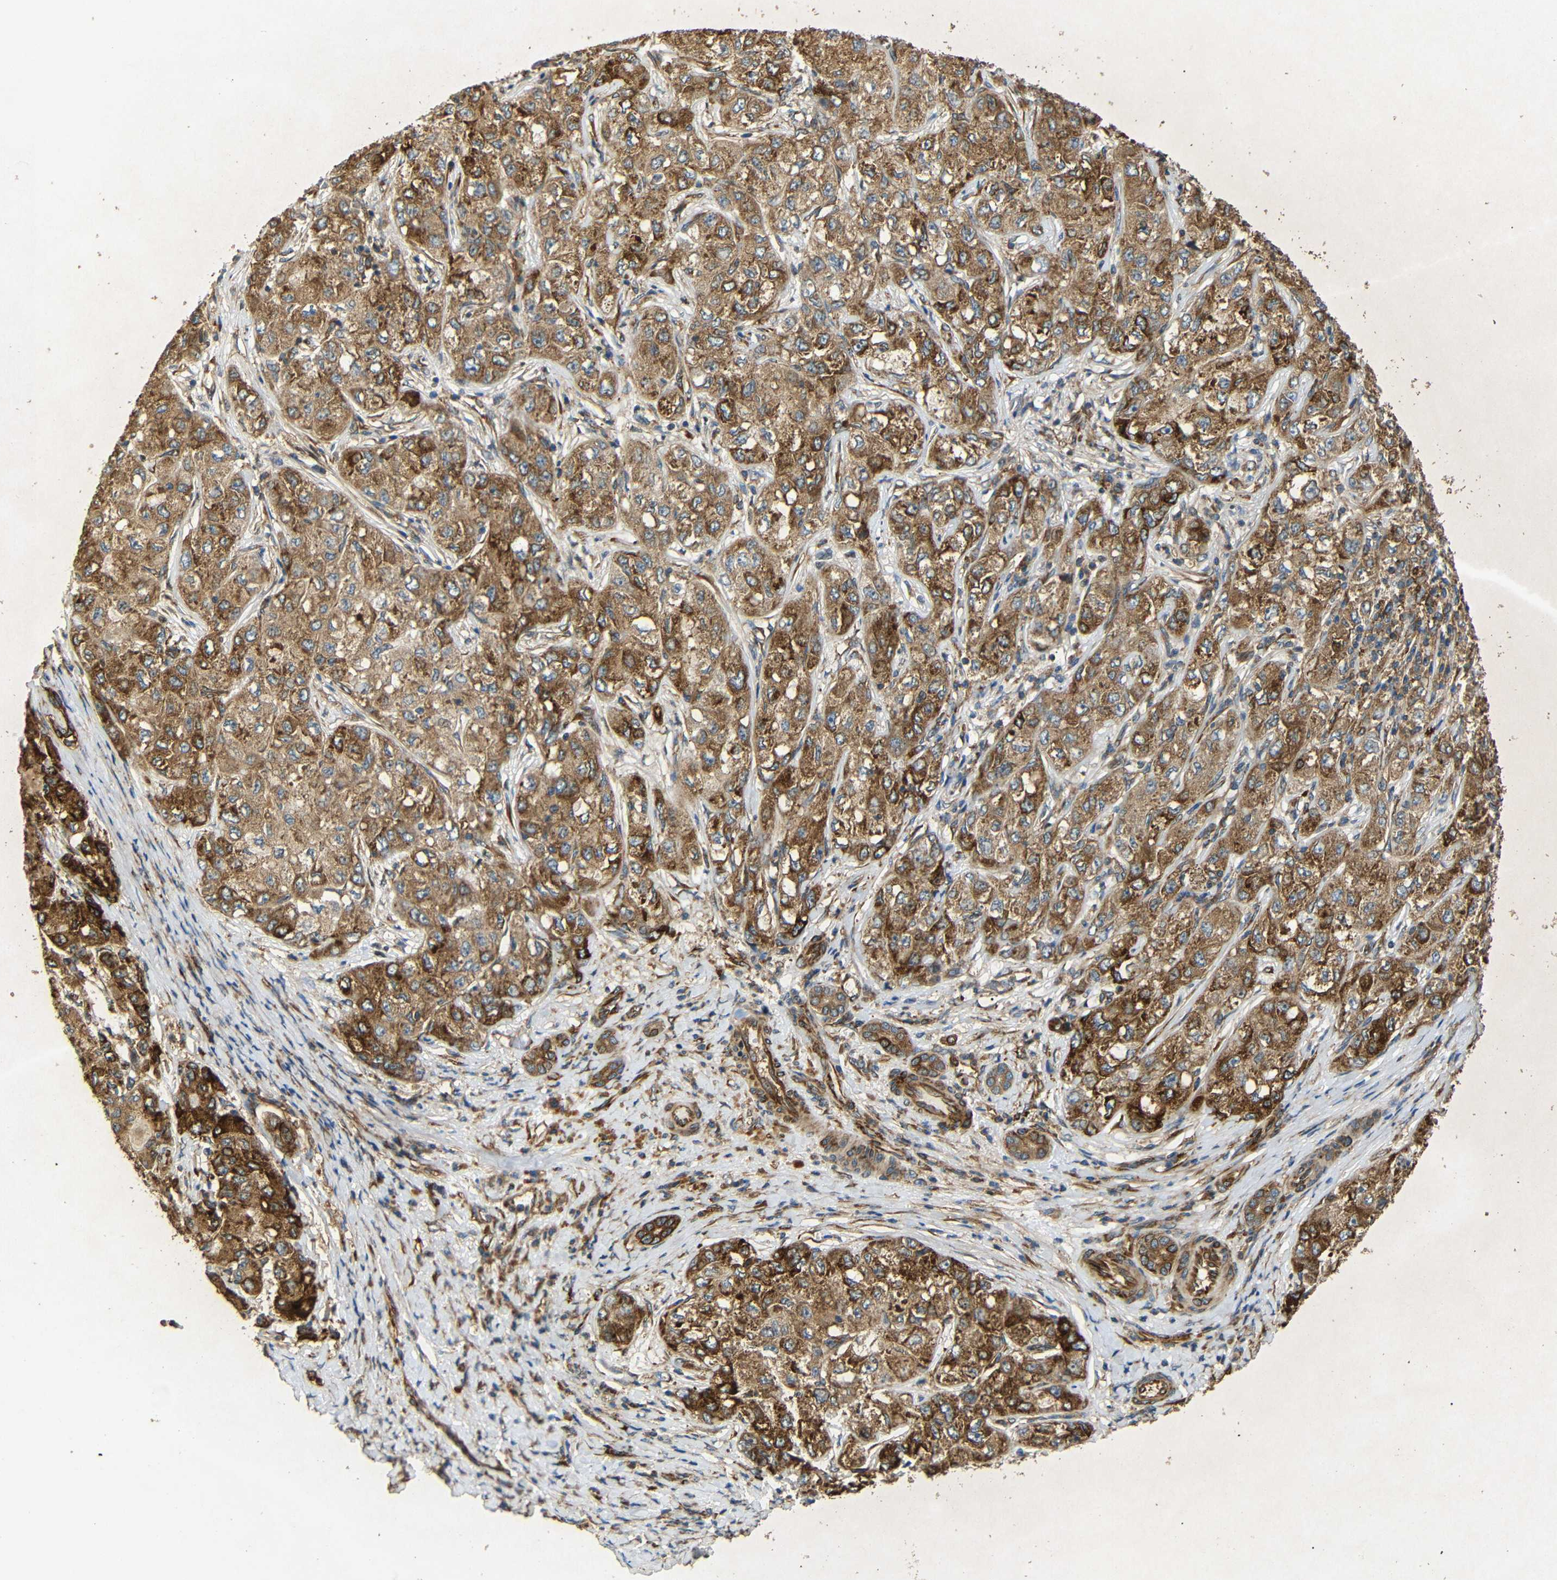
{"staining": {"intensity": "strong", "quantity": ">75%", "location": "cytoplasmic/membranous"}, "tissue": "liver cancer", "cell_type": "Tumor cells", "image_type": "cancer", "snomed": [{"axis": "morphology", "description": "Carcinoma, Hepatocellular, NOS"}, {"axis": "topography", "description": "Liver"}], "caption": "IHC of human hepatocellular carcinoma (liver) exhibits high levels of strong cytoplasmic/membranous positivity in approximately >75% of tumor cells.", "gene": "BTF3", "patient": {"sex": "male", "age": 80}}